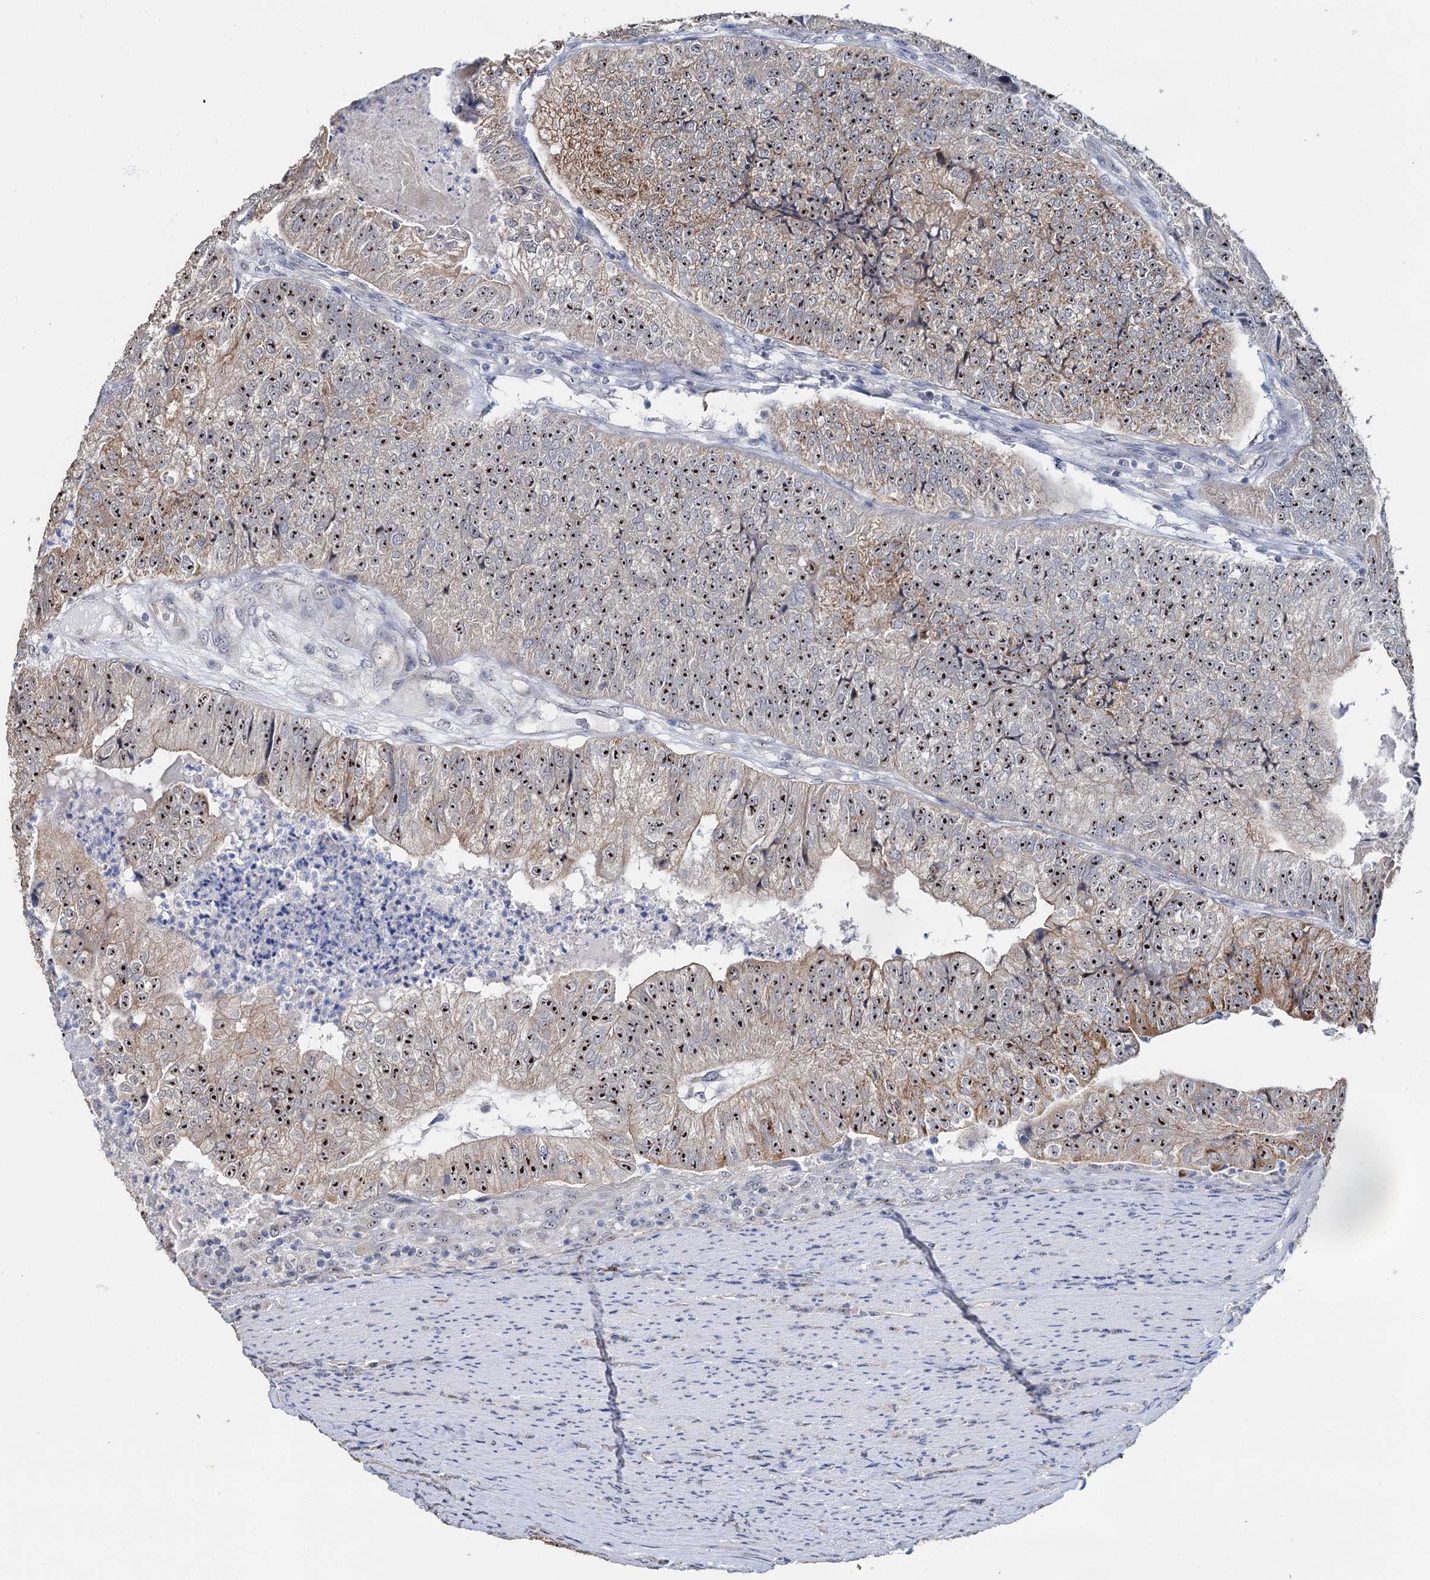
{"staining": {"intensity": "moderate", "quantity": ">75%", "location": "cytoplasmic/membranous,nuclear"}, "tissue": "colorectal cancer", "cell_type": "Tumor cells", "image_type": "cancer", "snomed": [{"axis": "morphology", "description": "Adenocarcinoma, NOS"}, {"axis": "topography", "description": "Colon"}], "caption": "A photomicrograph of human colorectal cancer stained for a protein reveals moderate cytoplasmic/membranous and nuclear brown staining in tumor cells.", "gene": "C2CD3", "patient": {"sex": "female", "age": 67}}